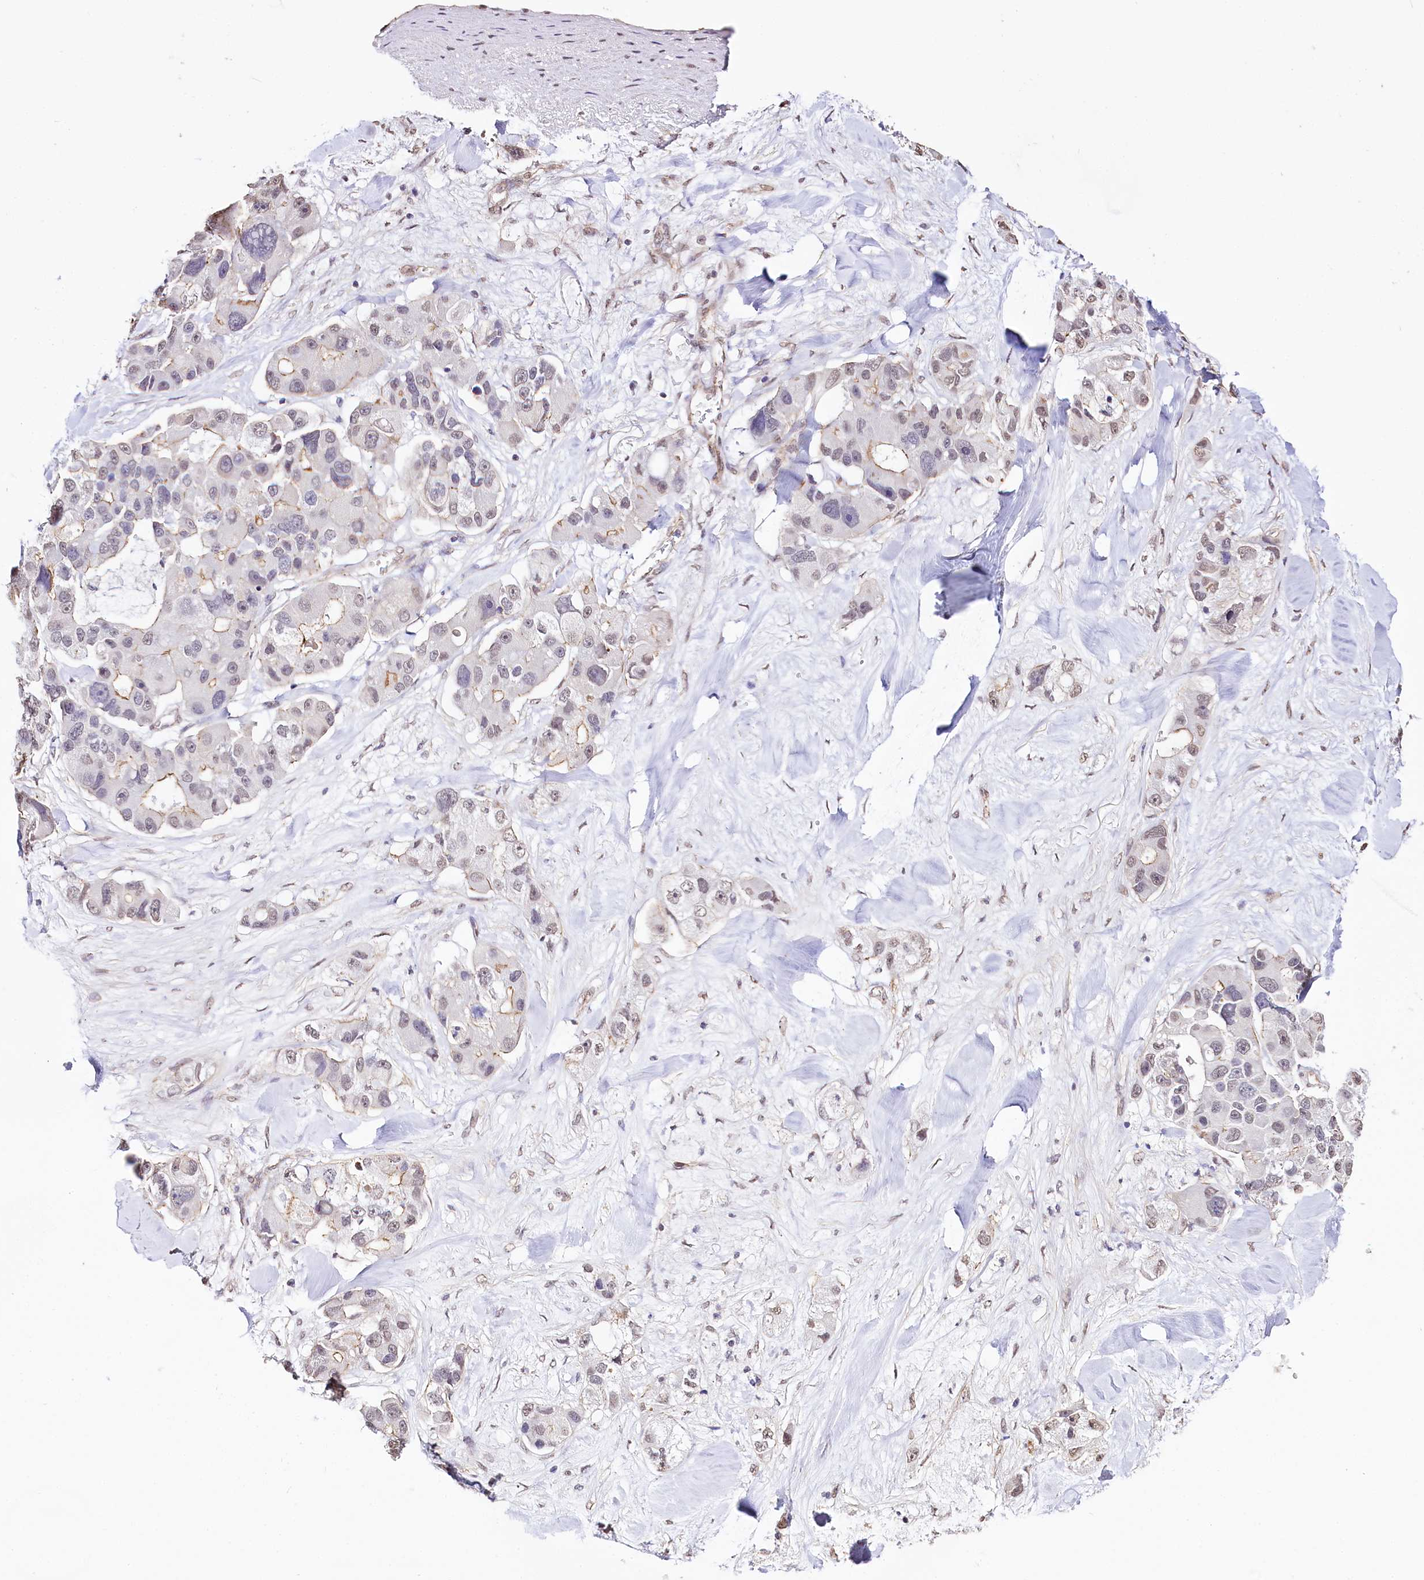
{"staining": {"intensity": "moderate", "quantity": "<25%", "location": "cytoplasmic/membranous"}, "tissue": "lung cancer", "cell_type": "Tumor cells", "image_type": "cancer", "snomed": [{"axis": "morphology", "description": "Adenocarcinoma, NOS"}, {"axis": "topography", "description": "Lung"}], "caption": "Protein staining shows moderate cytoplasmic/membranous positivity in approximately <25% of tumor cells in adenocarcinoma (lung).", "gene": "ST7", "patient": {"sex": "female", "age": 54}}